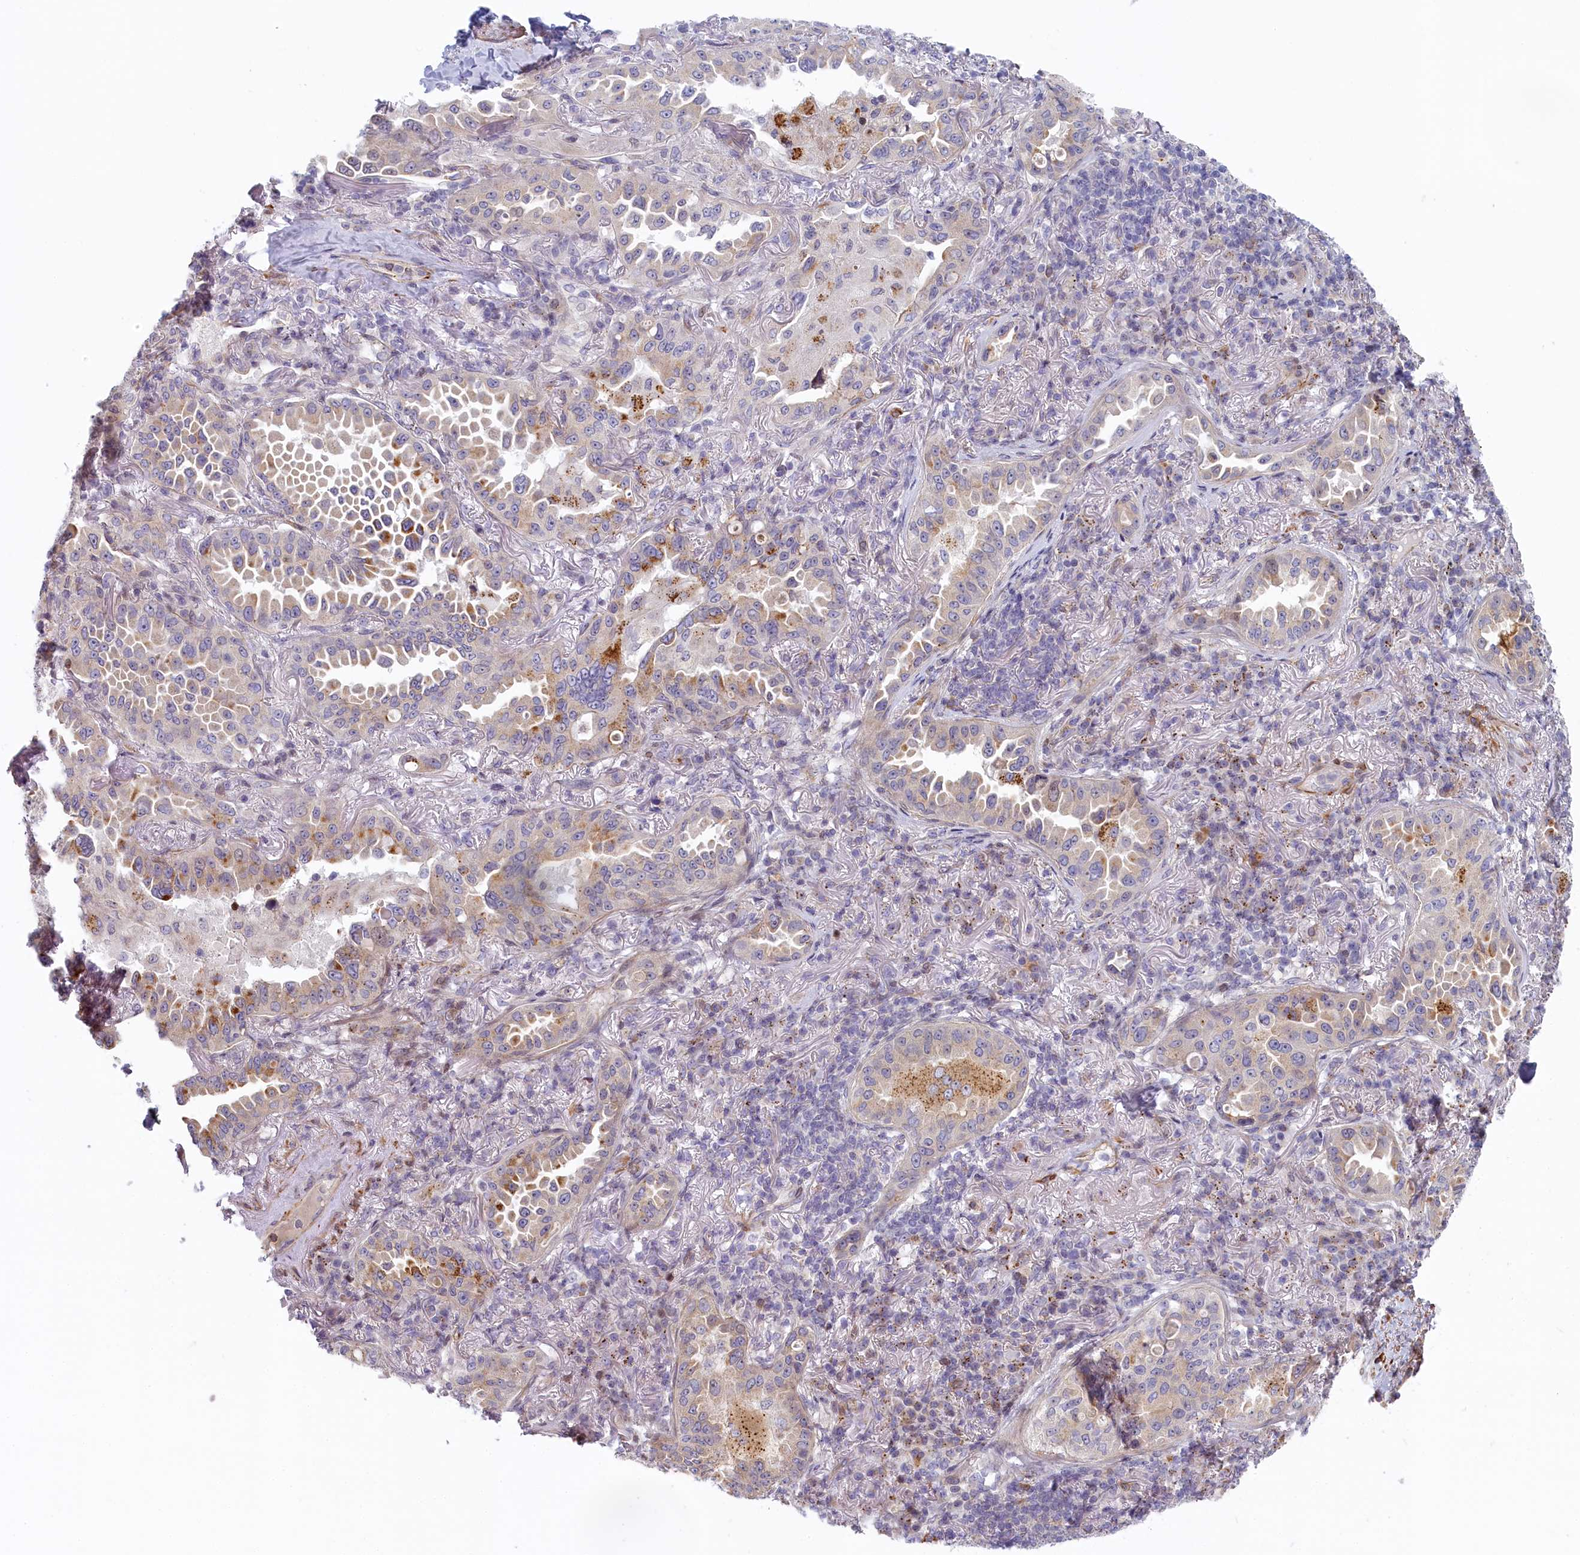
{"staining": {"intensity": "moderate", "quantity": "<25%", "location": "cytoplasmic/membranous"}, "tissue": "lung cancer", "cell_type": "Tumor cells", "image_type": "cancer", "snomed": [{"axis": "morphology", "description": "Adenocarcinoma, NOS"}, {"axis": "topography", "description": "Lung"}], "caption": "Tumor cells reveal low levels of moderate cytoplasmic/membranous positivity in approximately <25% of cells in lung cancer.", "gene": "INTS4", "patient": {"sex": "female", "age": 69}}